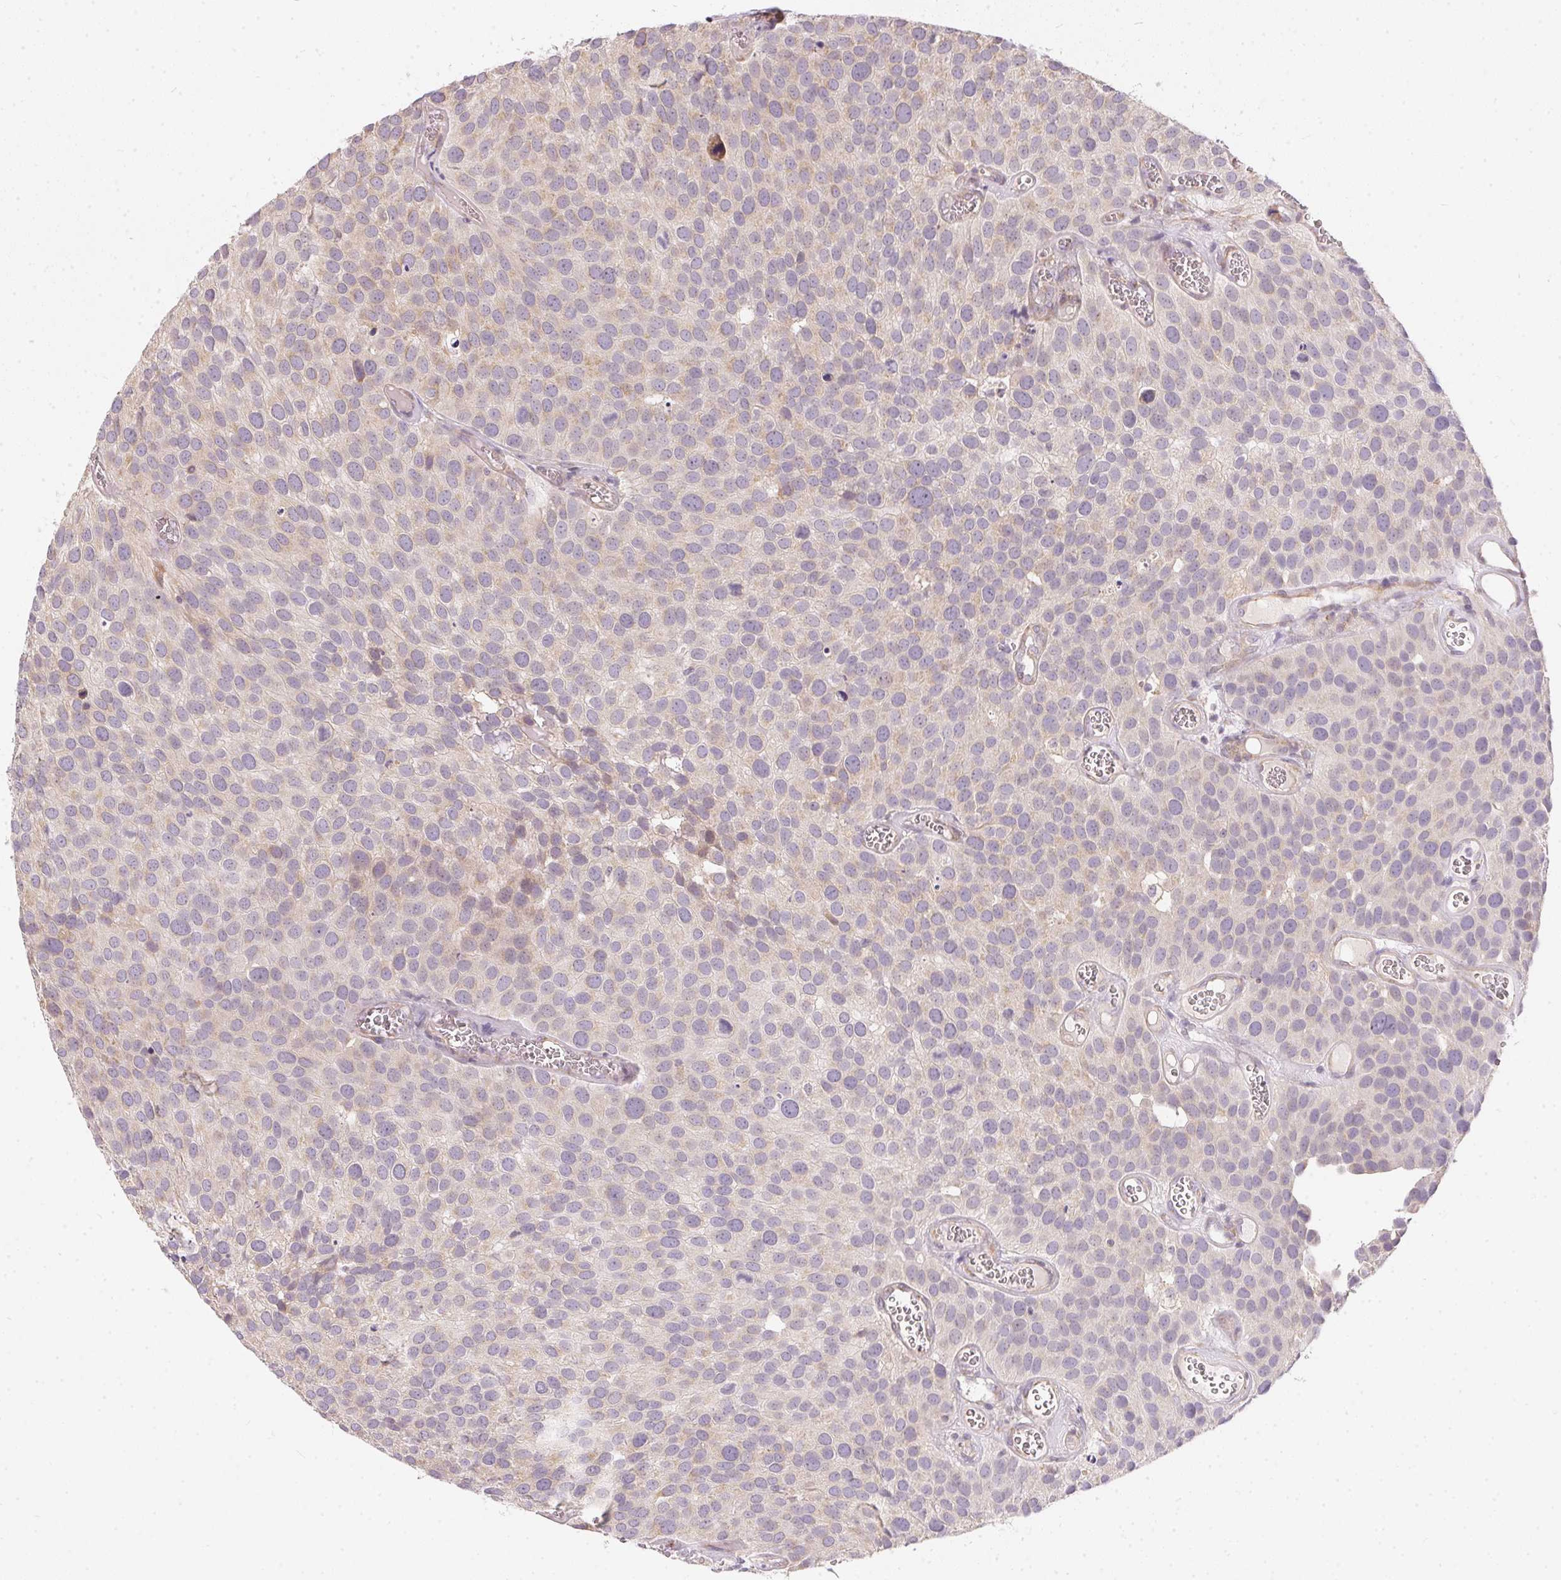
{"staining": {"intensity": "negative", "quantity": "none", "location": "none"}, "tissue": "urothelial cancer", "cell_type": "Tumor cells", "image_type": "cancer", "snomed": [{"axis": "morphology", "description": "Urothelial carcinoma, Low grade"}, {"axis": "topography", "description": "Urinary bladder"}], "caption": "Tumor cells are negative for protein expression in human urothelial carcinoma (low-grade). (IHC, brightfield microscopy, high magnification).", "gene": "VWA5B2", "patient": {"sex": "female", "age": 69}}